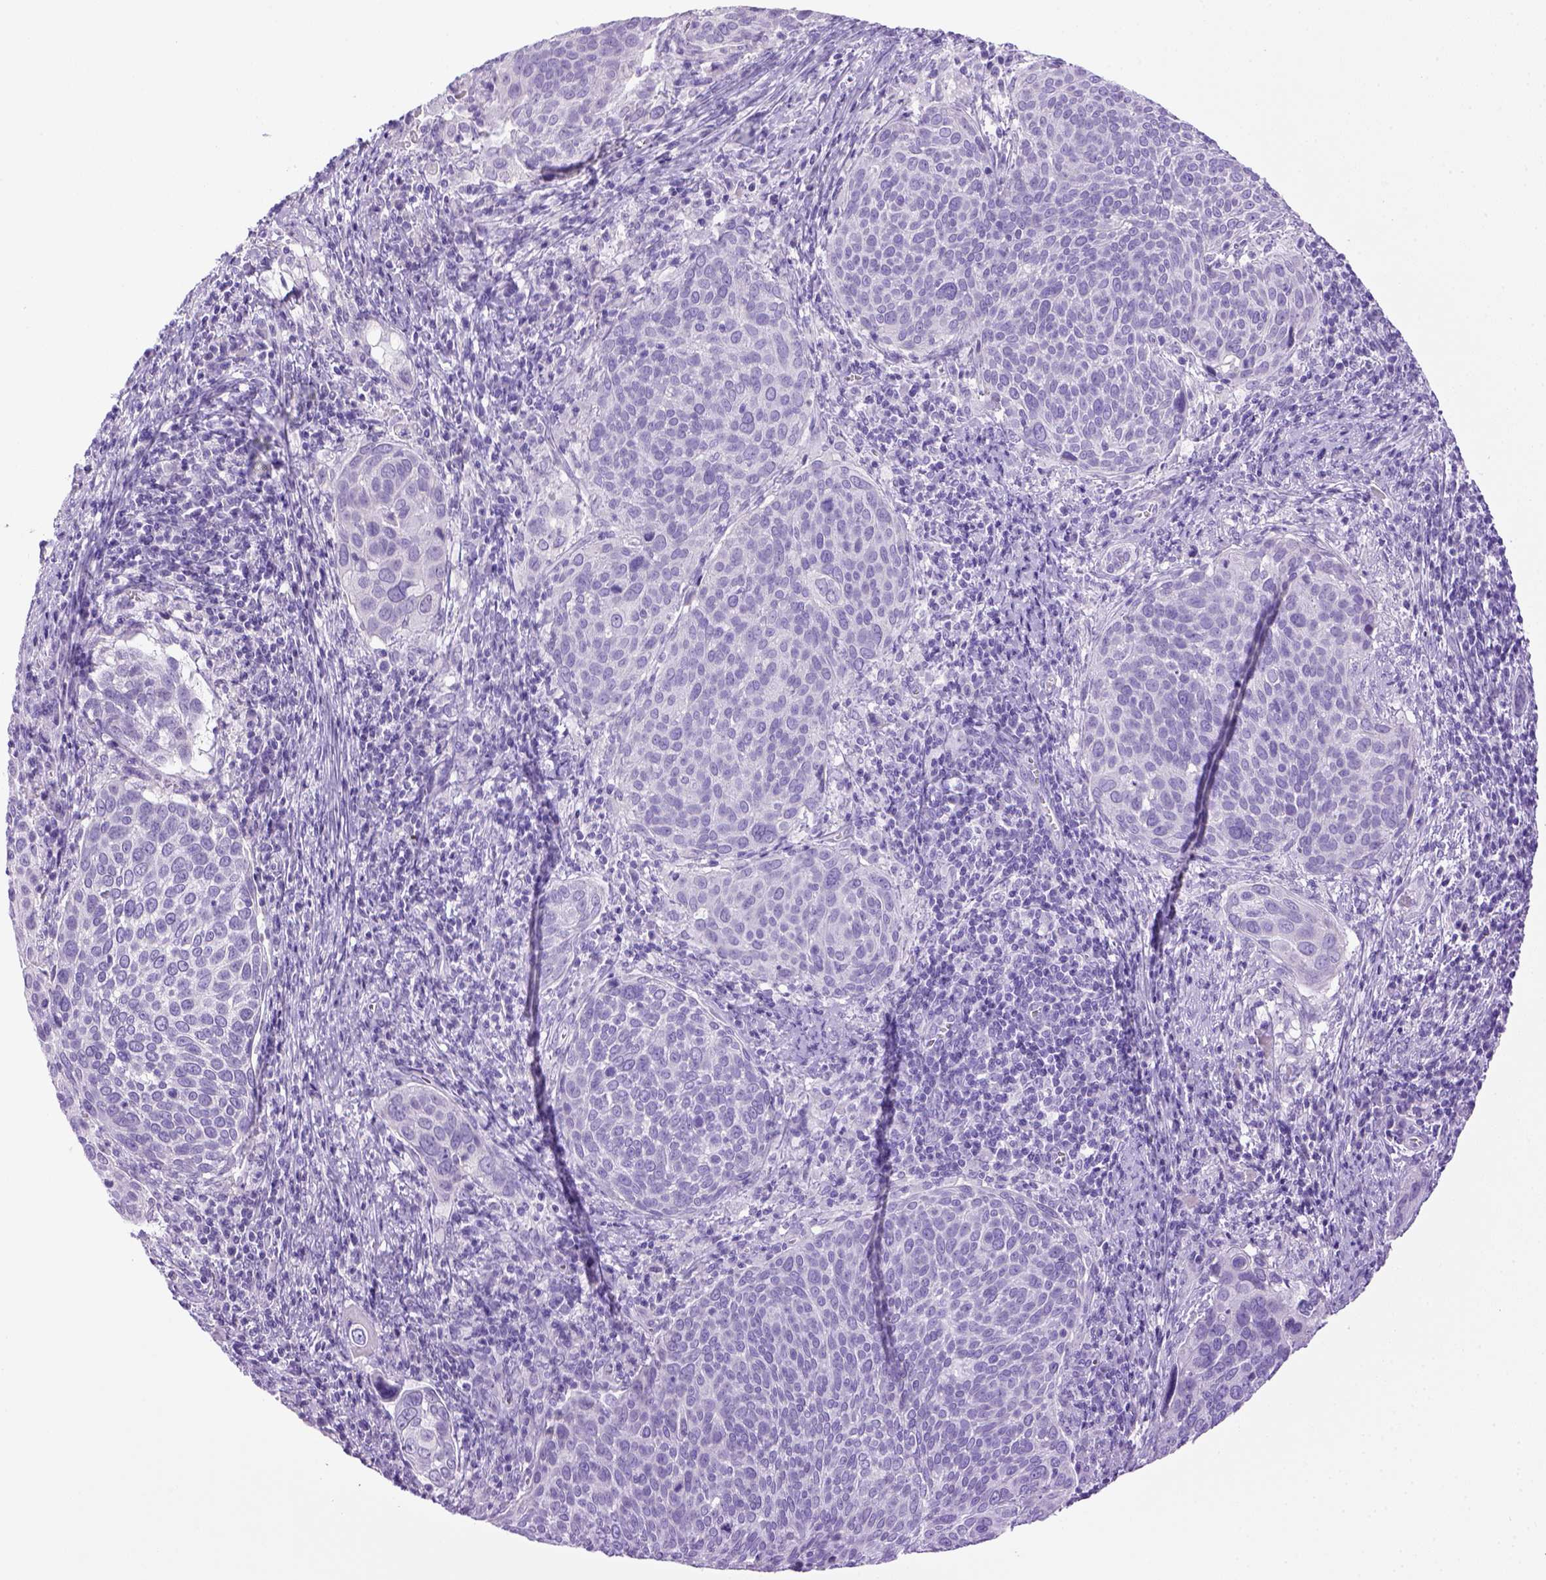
{"staining": {"intensity": "negative", "quantity": "none", "location": "none"}, "tissue": "cervical cancer", "cell_type": "Tumor cells", "image_type": "cancer", "snomed": [{"axis": "morphology", "description": "Squamous cell carcinoma, NOS"}, {"axis": "topography", "description": "Cervix"}], "caption": "Protein analysis of cervical squamous cell carcinoma demonstrates no significant staining in tumor cells.", "gene": "SGCG", "patient": {"sex": "female", "age": 39}}